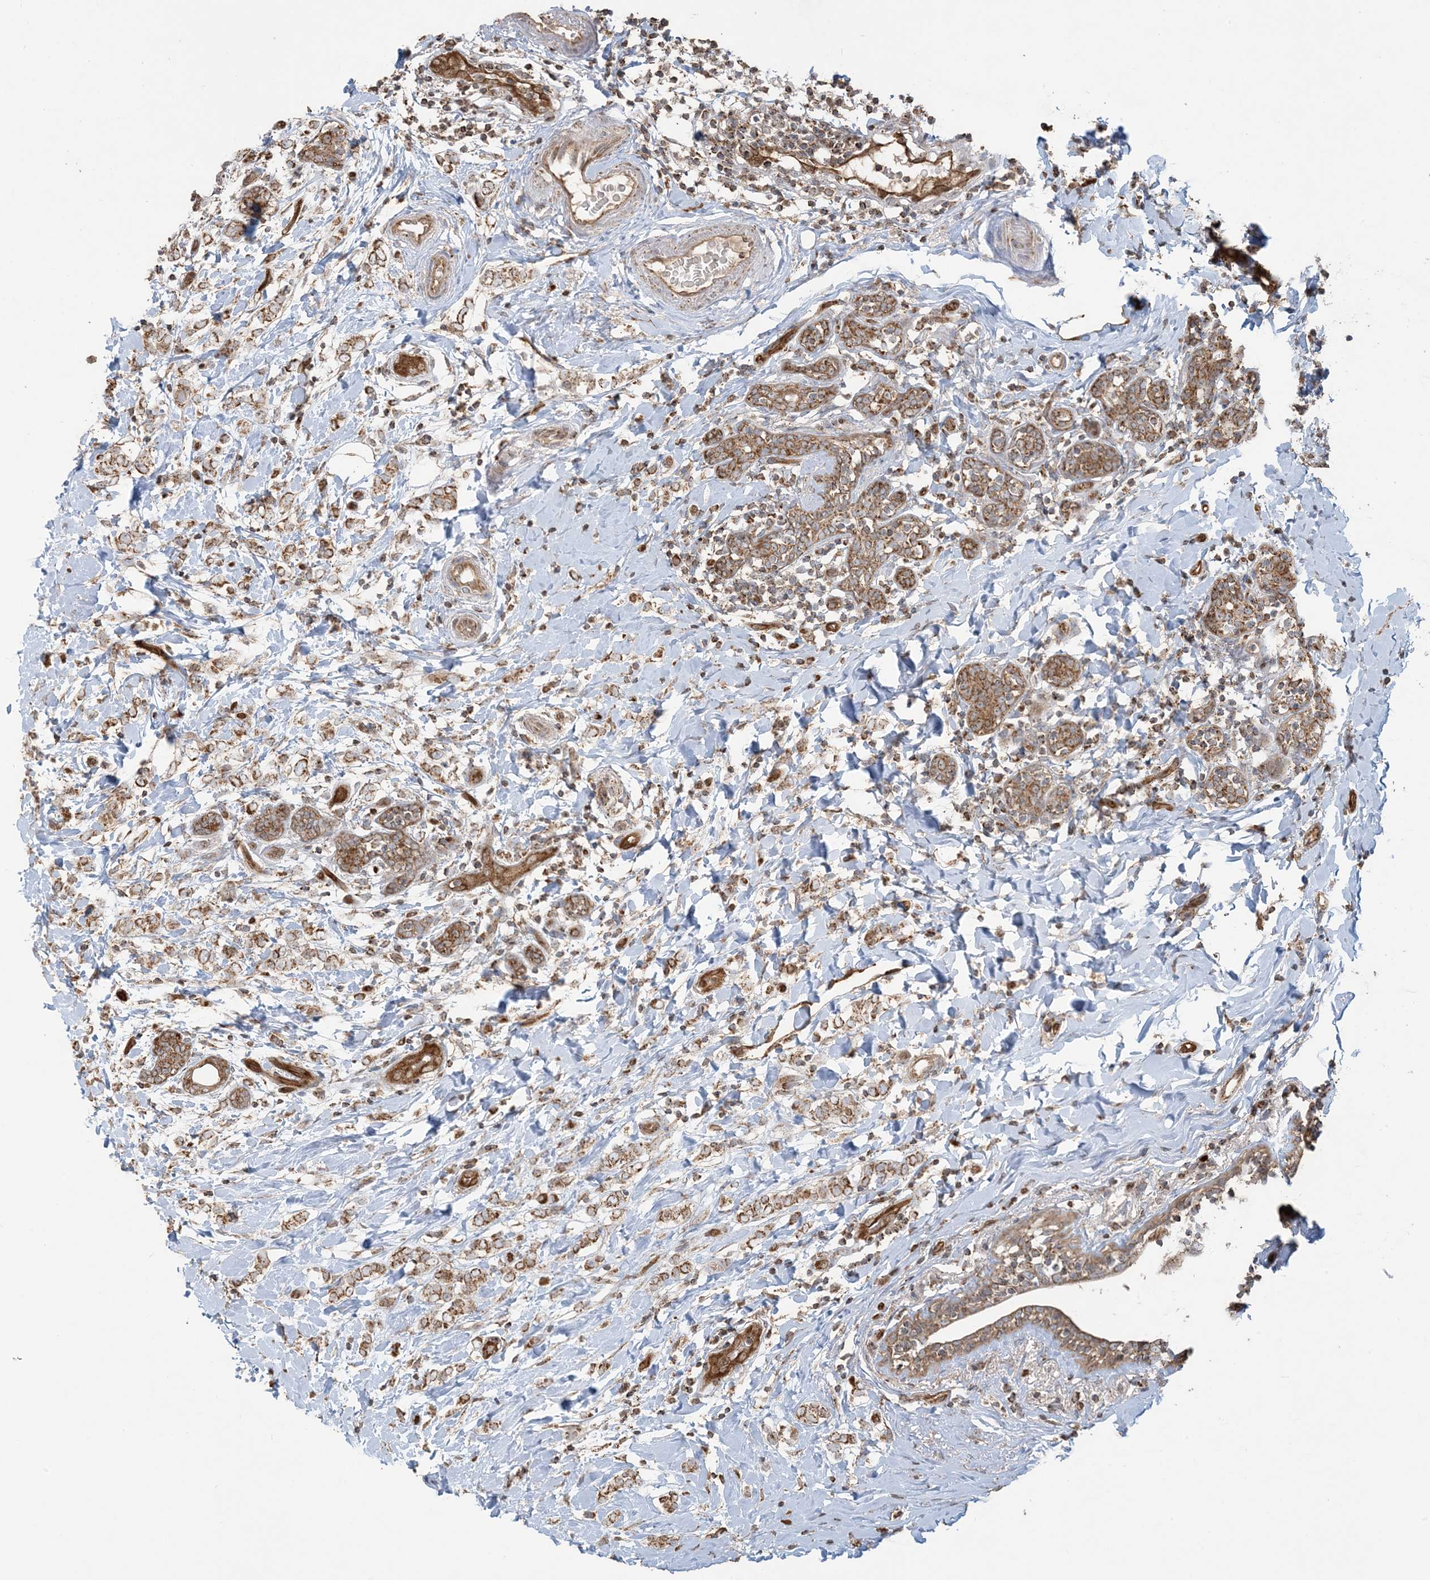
{"staining": {"intensity": "moderate", "quantity": ">75%", "location": "cytoplasmic/membranous"}, "tissue": "breast cancer", "cell_type": "Tumor cells", "image_type": "cancer", "snomed": [{"axis": "morphology", "description": "Normal tissue, NOS"}, {"axis": "morphology", "description": "Lobular carcinoma"}, {"axis": "topography", "description": "Breast"}], "caption": "Protein expression analysis of human breast cancer (lobular carcinoma) reveals moderate cytoplasmic/membranous expression in about >75% of tumor cells. The staining was performed using DAB (3,3'-diaminobenzidine), with brown indicating positive protein expression. Nuclei are stained blue with hematoxylin.", "gene": "PPM1F", "patient": {"sex": "female", "age": 47}}